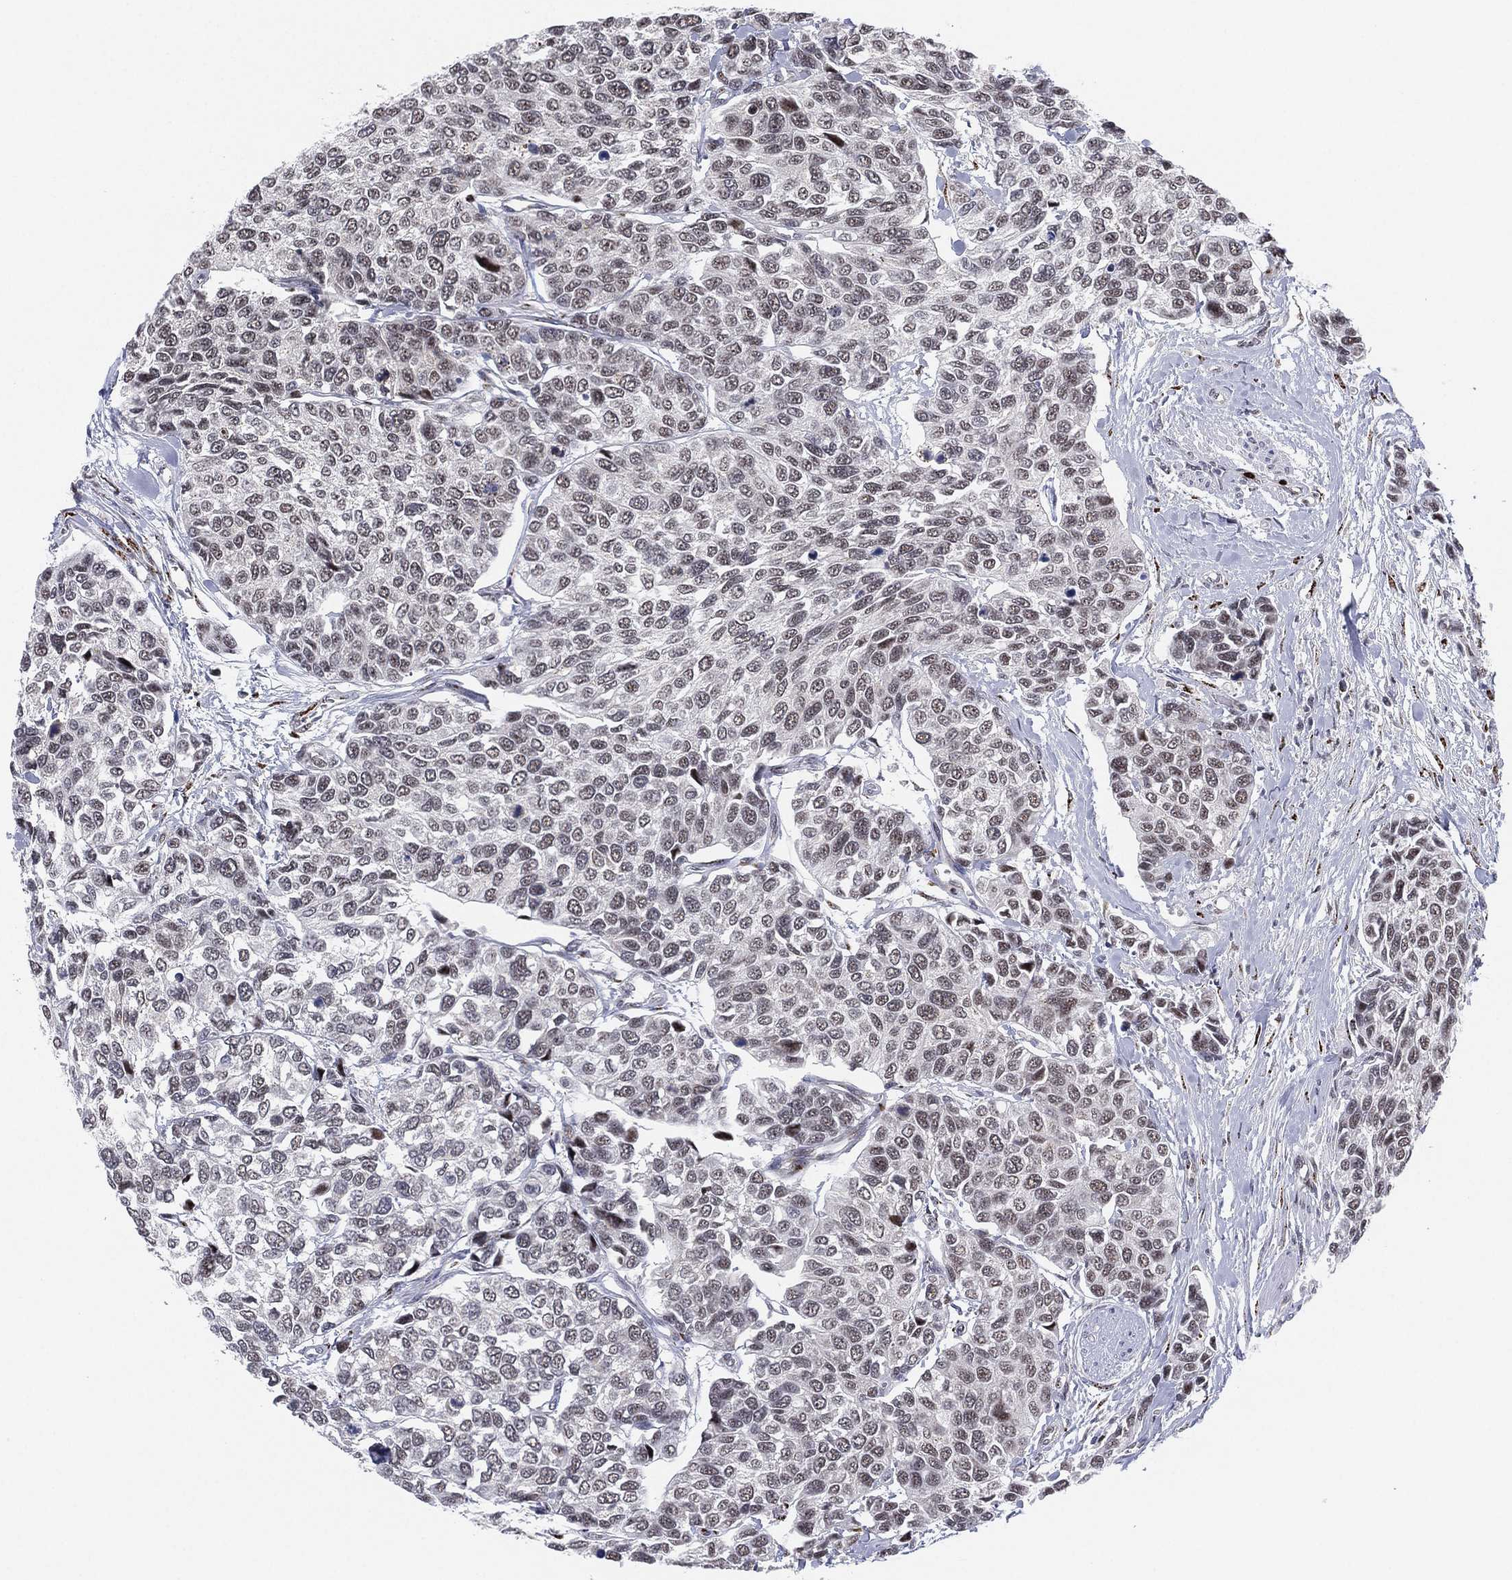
{"staining": {"intensity": "weak", "quantity": "<25%", "location": "nuclear"}, "tissue": "urothelial cancer", "cell_type": "Tumor cells", "image_type": "cancer", "snomed": [{"axis": "morphology", "description": "Urothelial carcinoma, High grade"}, {"axis": "topography", "description": "Urinary bladder"}], "caption": "A histopathology image of urothelial carcinoma (high-grade) stained for a protein reveals no brown staining in tumor cells.", "gene": "CD177", "patient": {"sex": "male", "age": 77}}